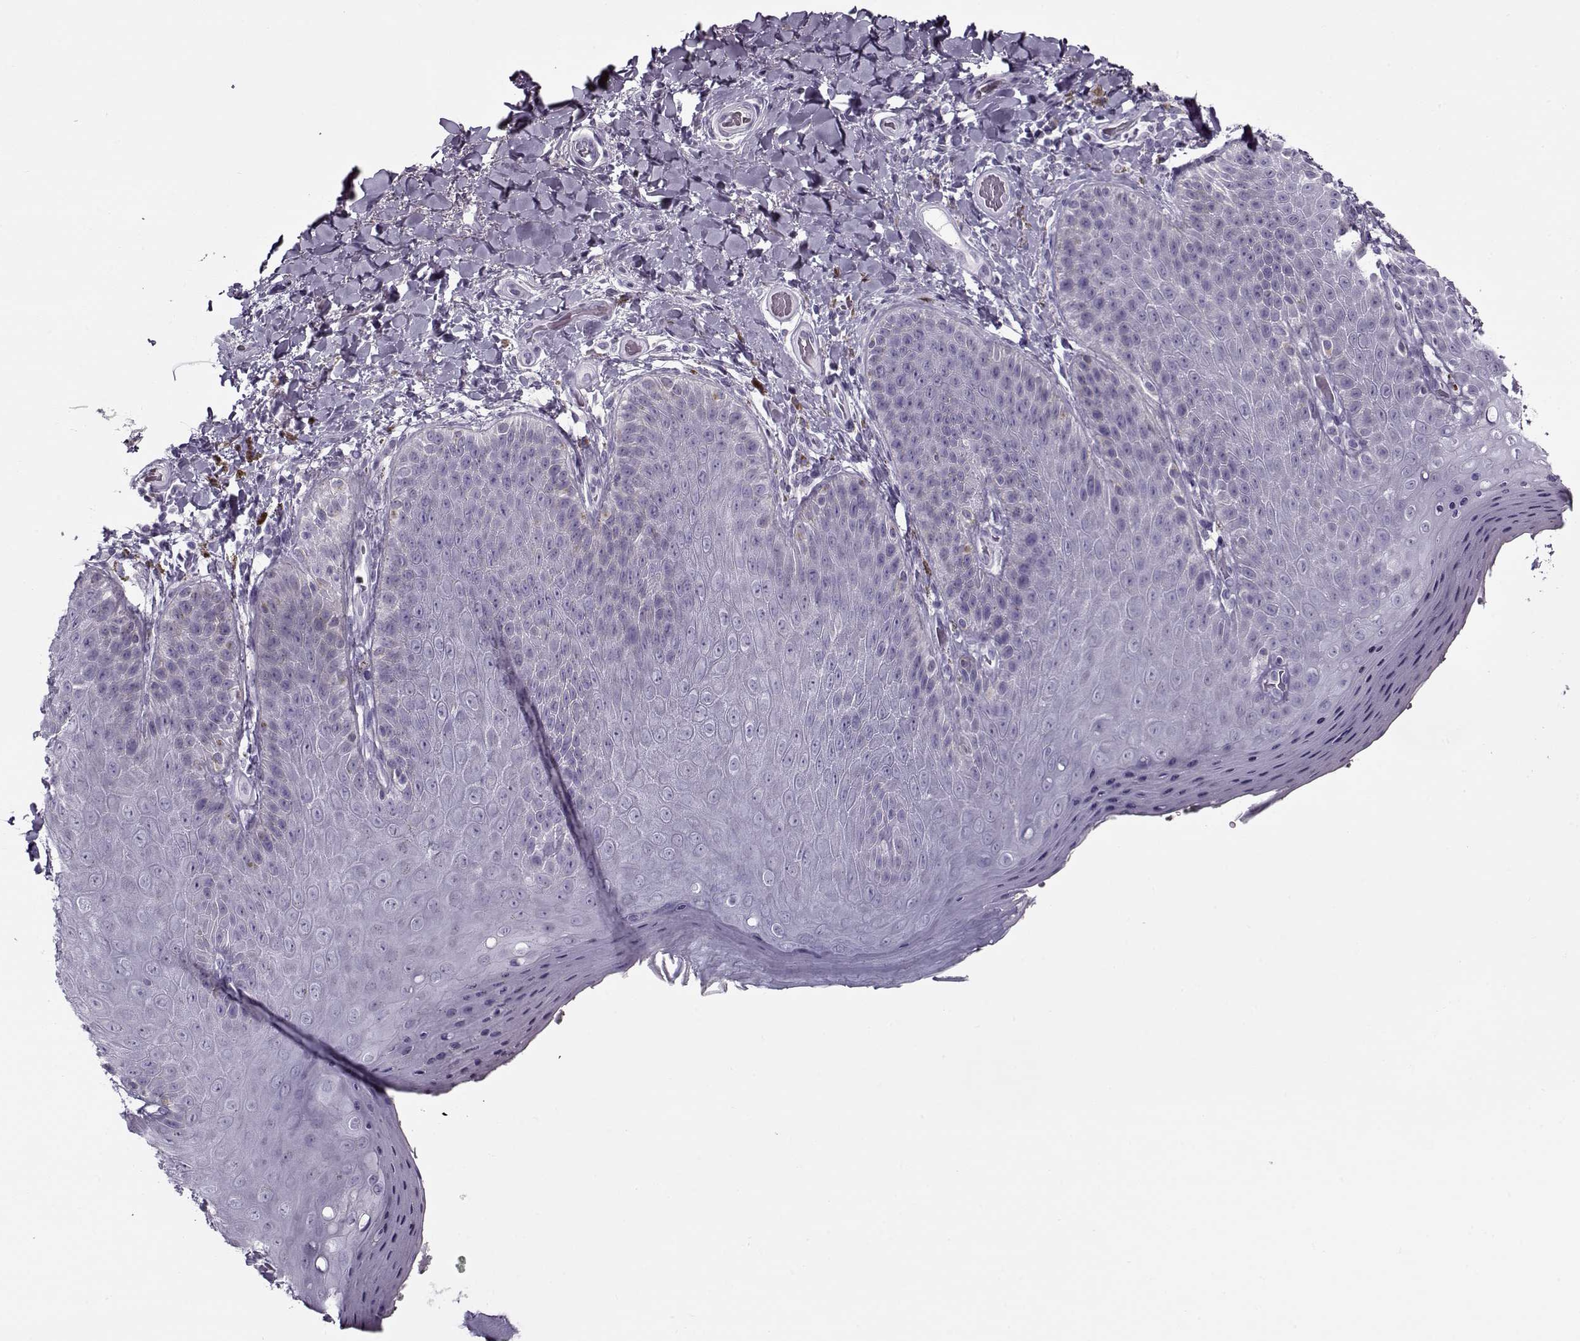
{"staining": {"intensity": "negative", "quantity": "none", "location": "none"}, "tissue": "skin", "cell_type": "Epidermal cells", "image_type": "normal", "snomed": [{"axis": "morphology", "description": "Normal tissue, NOS"}, {"axis": "topography", "description": "Anal"}], "caption": "Immunohistochemistry of benign human skin demonstrates no positivity in epidermal cells. The staining was performed using DAB to visualize the protein expression in brown, while the nuclei were stained in blue with hematoxylin (Magnification: 20x).", "gene": "GAGE10", "patient": {"sex": "male", "age": 53}}